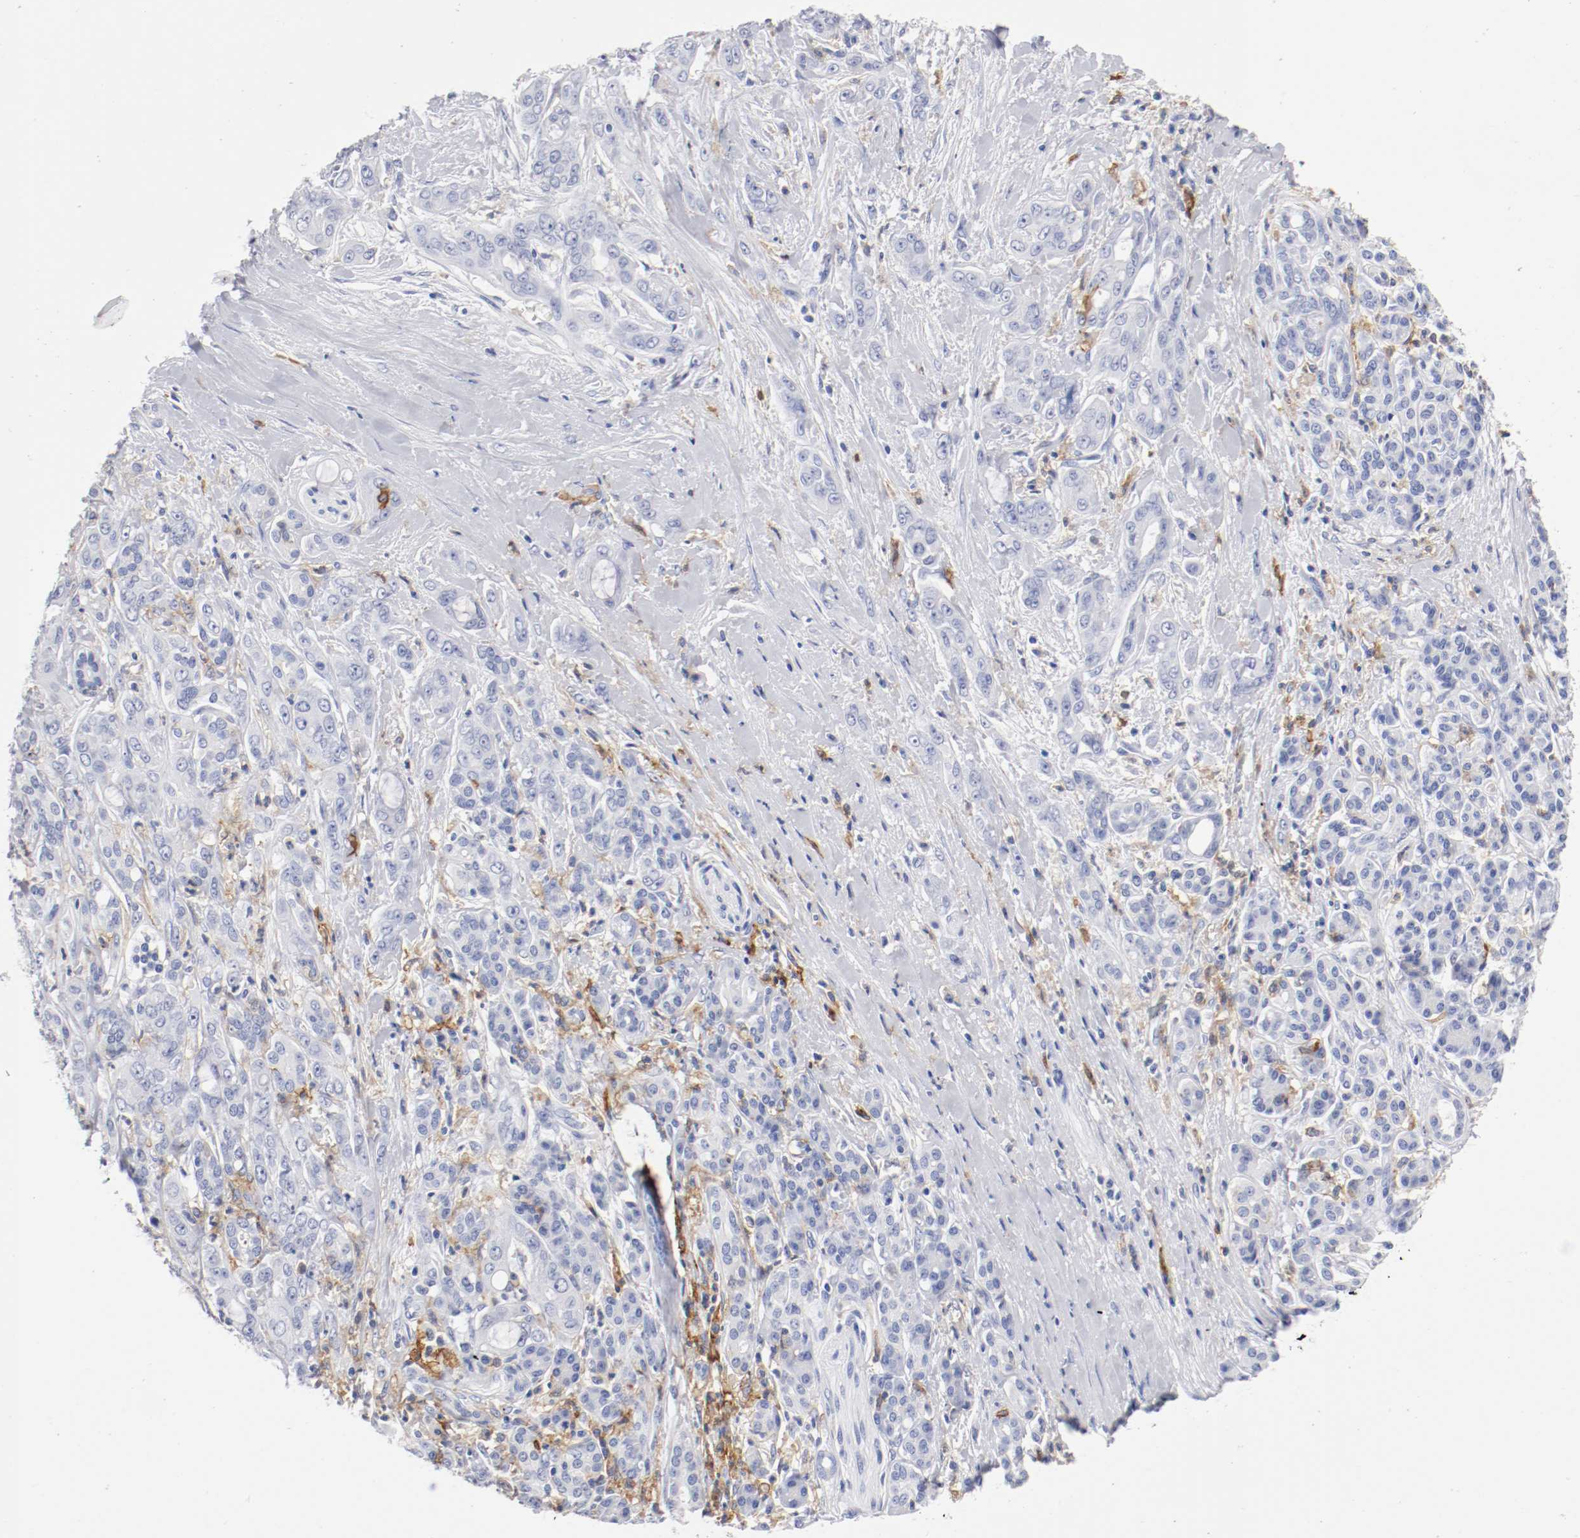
{"staining": {"intensity": "negative", "quantity": "none", "location": "none"}, "tissue": "pancreatic cancer", "cell_type": "Tumor cells", "image_type": "cancer", "snomed": [{"axis": "morphology", "description": "Adenocarcinoma, NOS"}, {"axis": "topography", "description": "Pancreas"}], "caption": "A micrograph of pancreatic cancer stained for a protein displays no brown staining in tumor cells.", "gene": "ITGAX", "patient": {"sex": "male", "age": 59}}